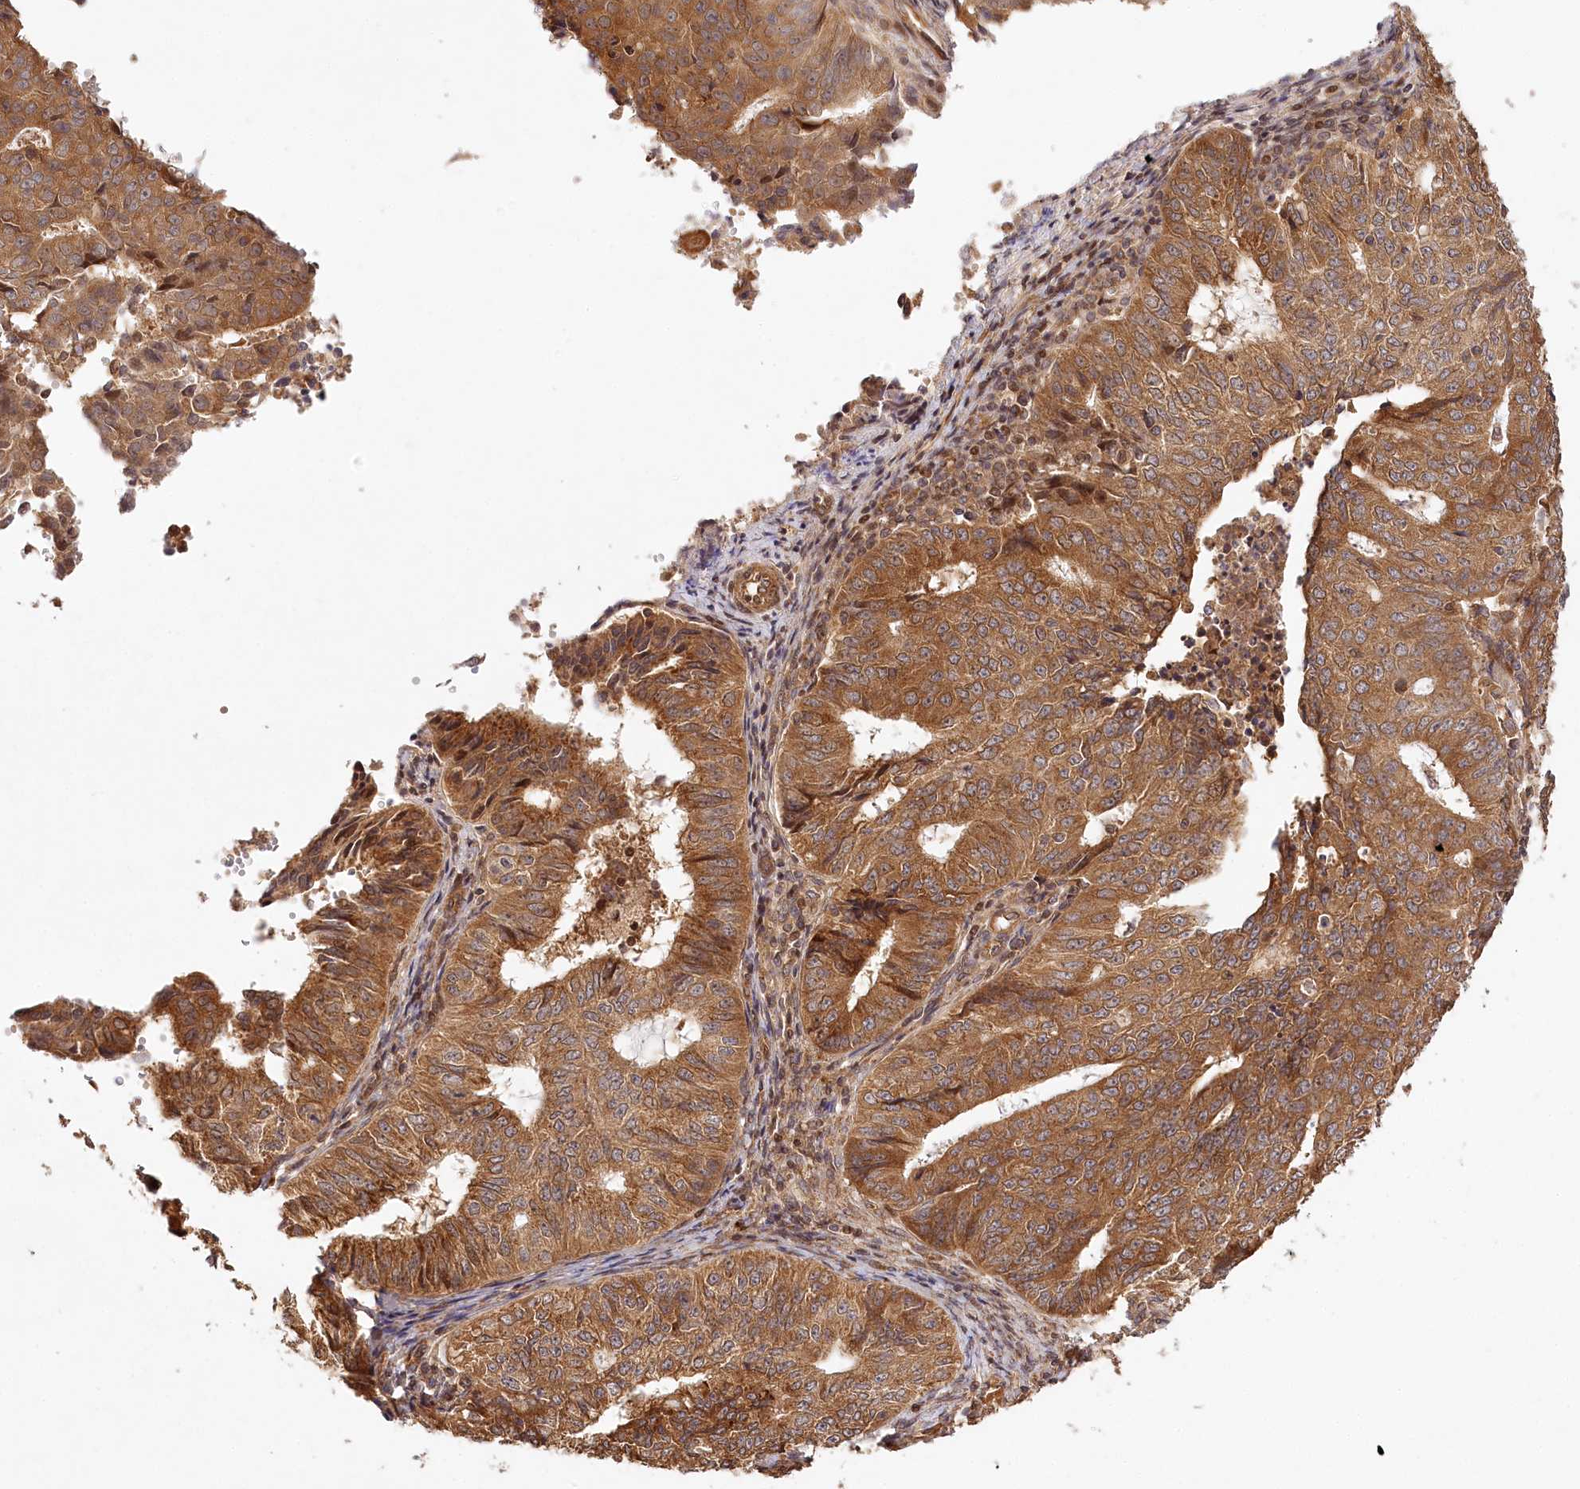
{"staining": {"intensity": "strong", "quantity": ">75%", "location": "cytoplasmic/membranous"}, "tissue": "endometrial cancer", "cell_type": "Tumor cells", "image_type": "cancer", "snomed": [{"axis": "morphology", "description": "Adenocarcinoma, NOS"}, {"axis": "topography", "description": "Endometrium"}], "caption": "Strong cytoplasmic/membranous expression for a protein is appreciated in approximately >75% of tumor cells of adenocarcinoma (endometrial) using IHC.", "gene": "LSS", "patient": {"sex": "female", "age": 32}}